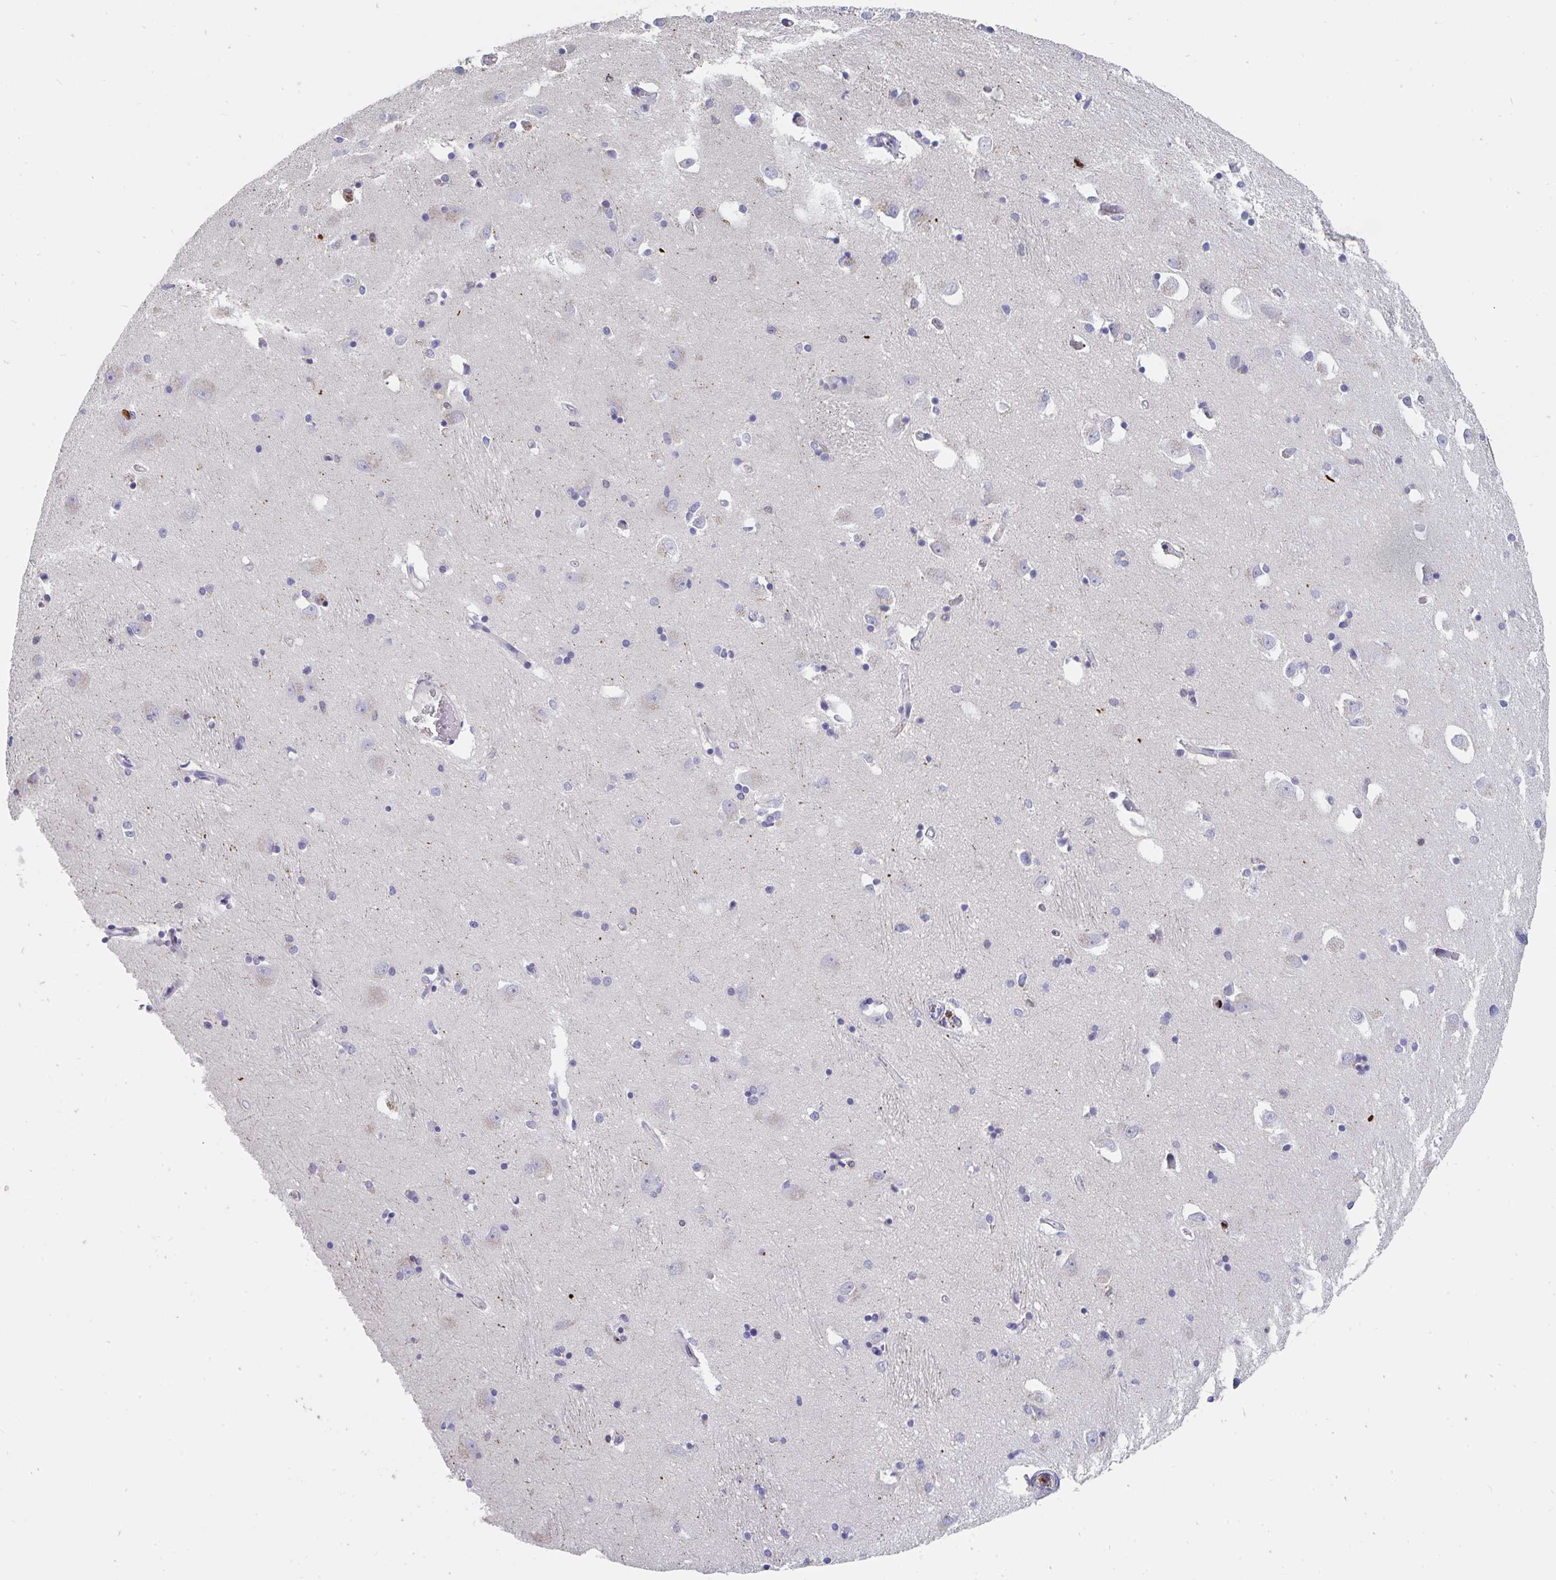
{"staining": {"intensity": "negative", "quantity": "none", "location": "none"}, "tissue": "caudate", "cell_type": "Glial cells", "image_type": "normal", "snomed": [{"axis": "morphology", "description": "Normal tissue, NOS"}, {"axis": "topography", "description": "Lateral ventricle wall"}, {"axis": "topography", "description": "Hippocampus"}], "caption": "Caudate was stained to show a protein in brown. There is no significant expression in glial cells. (IHC, brightfield microscopy, high magnification).", "gene": "CFL1", "patient": {"sex": "female", "age": 63}}